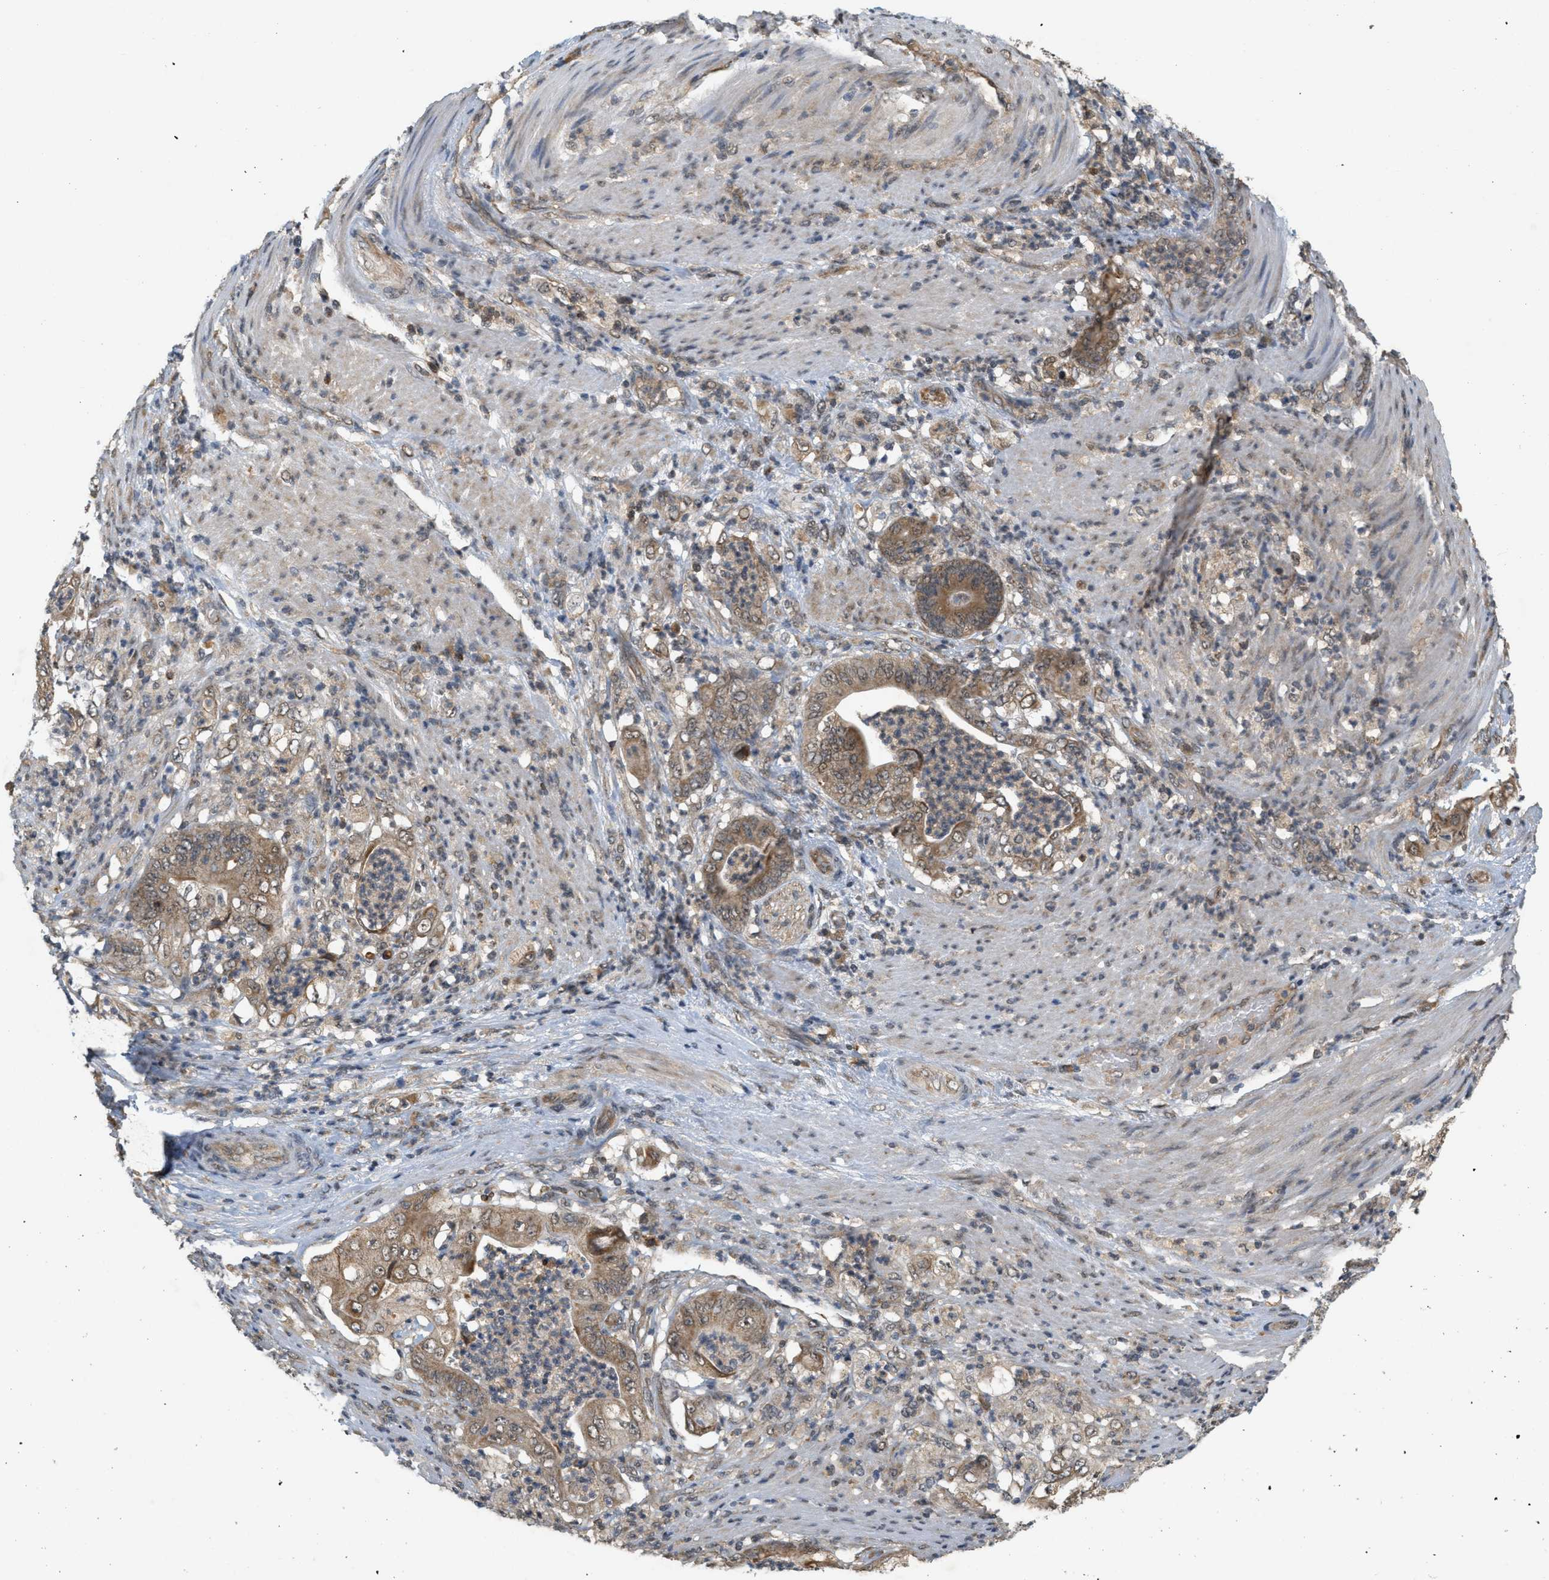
{"staining": {"intensity": "moderate", "quantity": ">75%", "location": "cytoplasmic/membranous"}, "tissue": "stomach cancer", "cell_type": "Tumor cells", "image_type": "cancer", "snomed": [{"axis": "morphology", "description": "Adenocarcinoma, NOS"}, {"axis": "topography", "description": "Stomach"}], "caption": "A histopathology image of human adenocarcinoma (stomach) stained for a protein shows moderate cytoplasmic/membranous brown staining in tumor cells.", "gene": "PRKD1", "patient": {"sex": "female", "age": 73}}